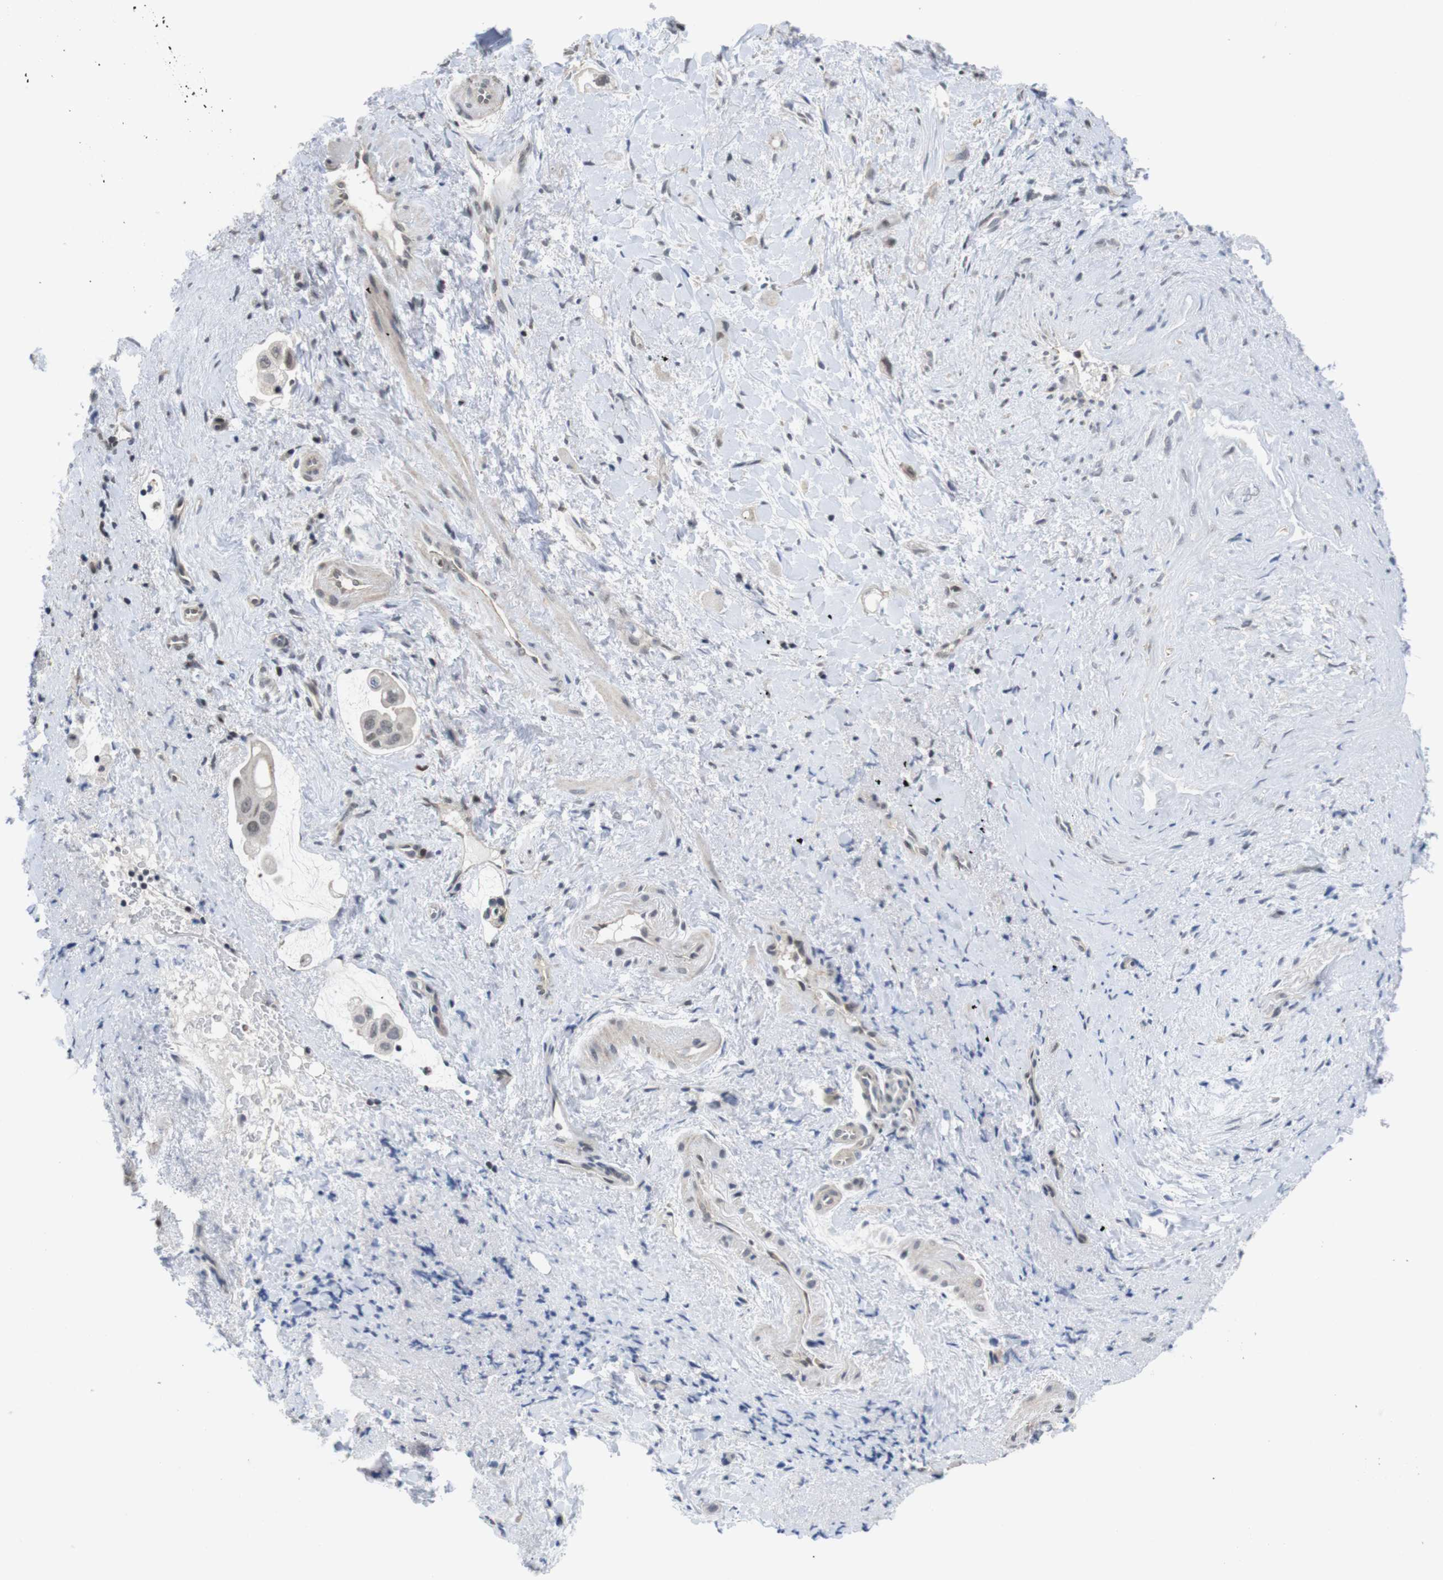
{"staining": {"intensity": "weak", "quantity": "<25%", "location": "nuclear"}, "tissue": "liver cancer", "cell_type": "Tumor cells", "image_type": "cancer", "snomed": [{"axis": "morphology", "description": "Cholangiocarcinoma"}, {"axis": "topography", "description": "Liver"}], "caption": "Liver cancer (cholangiocarcinoma) was stained to show a protein in brown. There is no significant expression in tumor cells. (Brightfield microscopy of DAB (3,3'-diaminobenzidine) immunohistochemistry at high magnification).", "gene": "NECTIN1", "patient": {"sex": "female", "age": 65}}